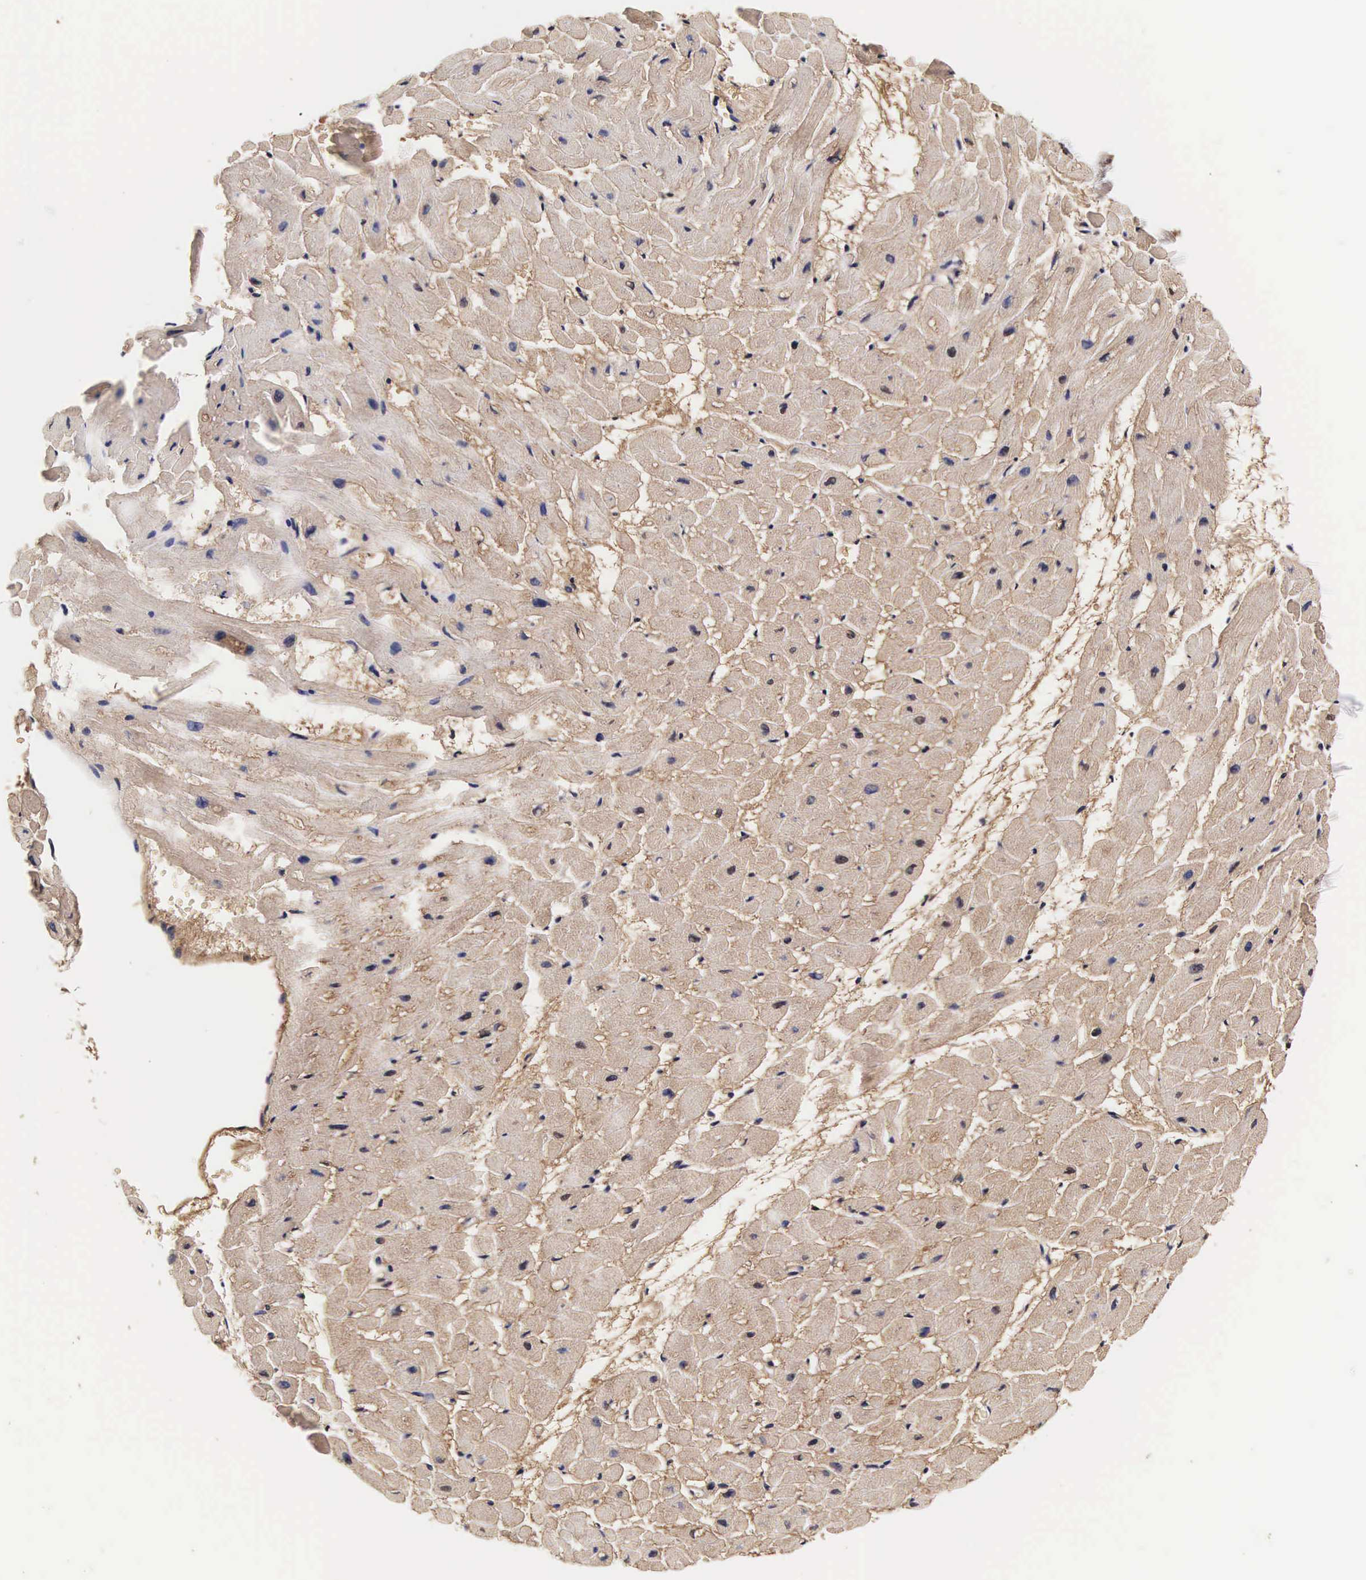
{"staining": {"intensity": "weak", "quantity": ">75%", "location": "cytoplasmic/membranous,nuclear"}, "tissue": "heart muscle", "cell_type": "Cardiomyocytes", "image_type": "normal", "snomed": [{"axis": "morphology", "description": "Normal tissue, NOS"}, {"axis": "topography", "description": "Heart"}], "caption": "An immunohistochemistry (IHC) histopathology image of benign tissue is shown. Protein staining in brown shows weak cytoplasmic/membranous,nuclear positivity in heart muscle within cardiomyocytes.", "gene": "TECPR2", "patient": {"sex": "male", "age": 45}}